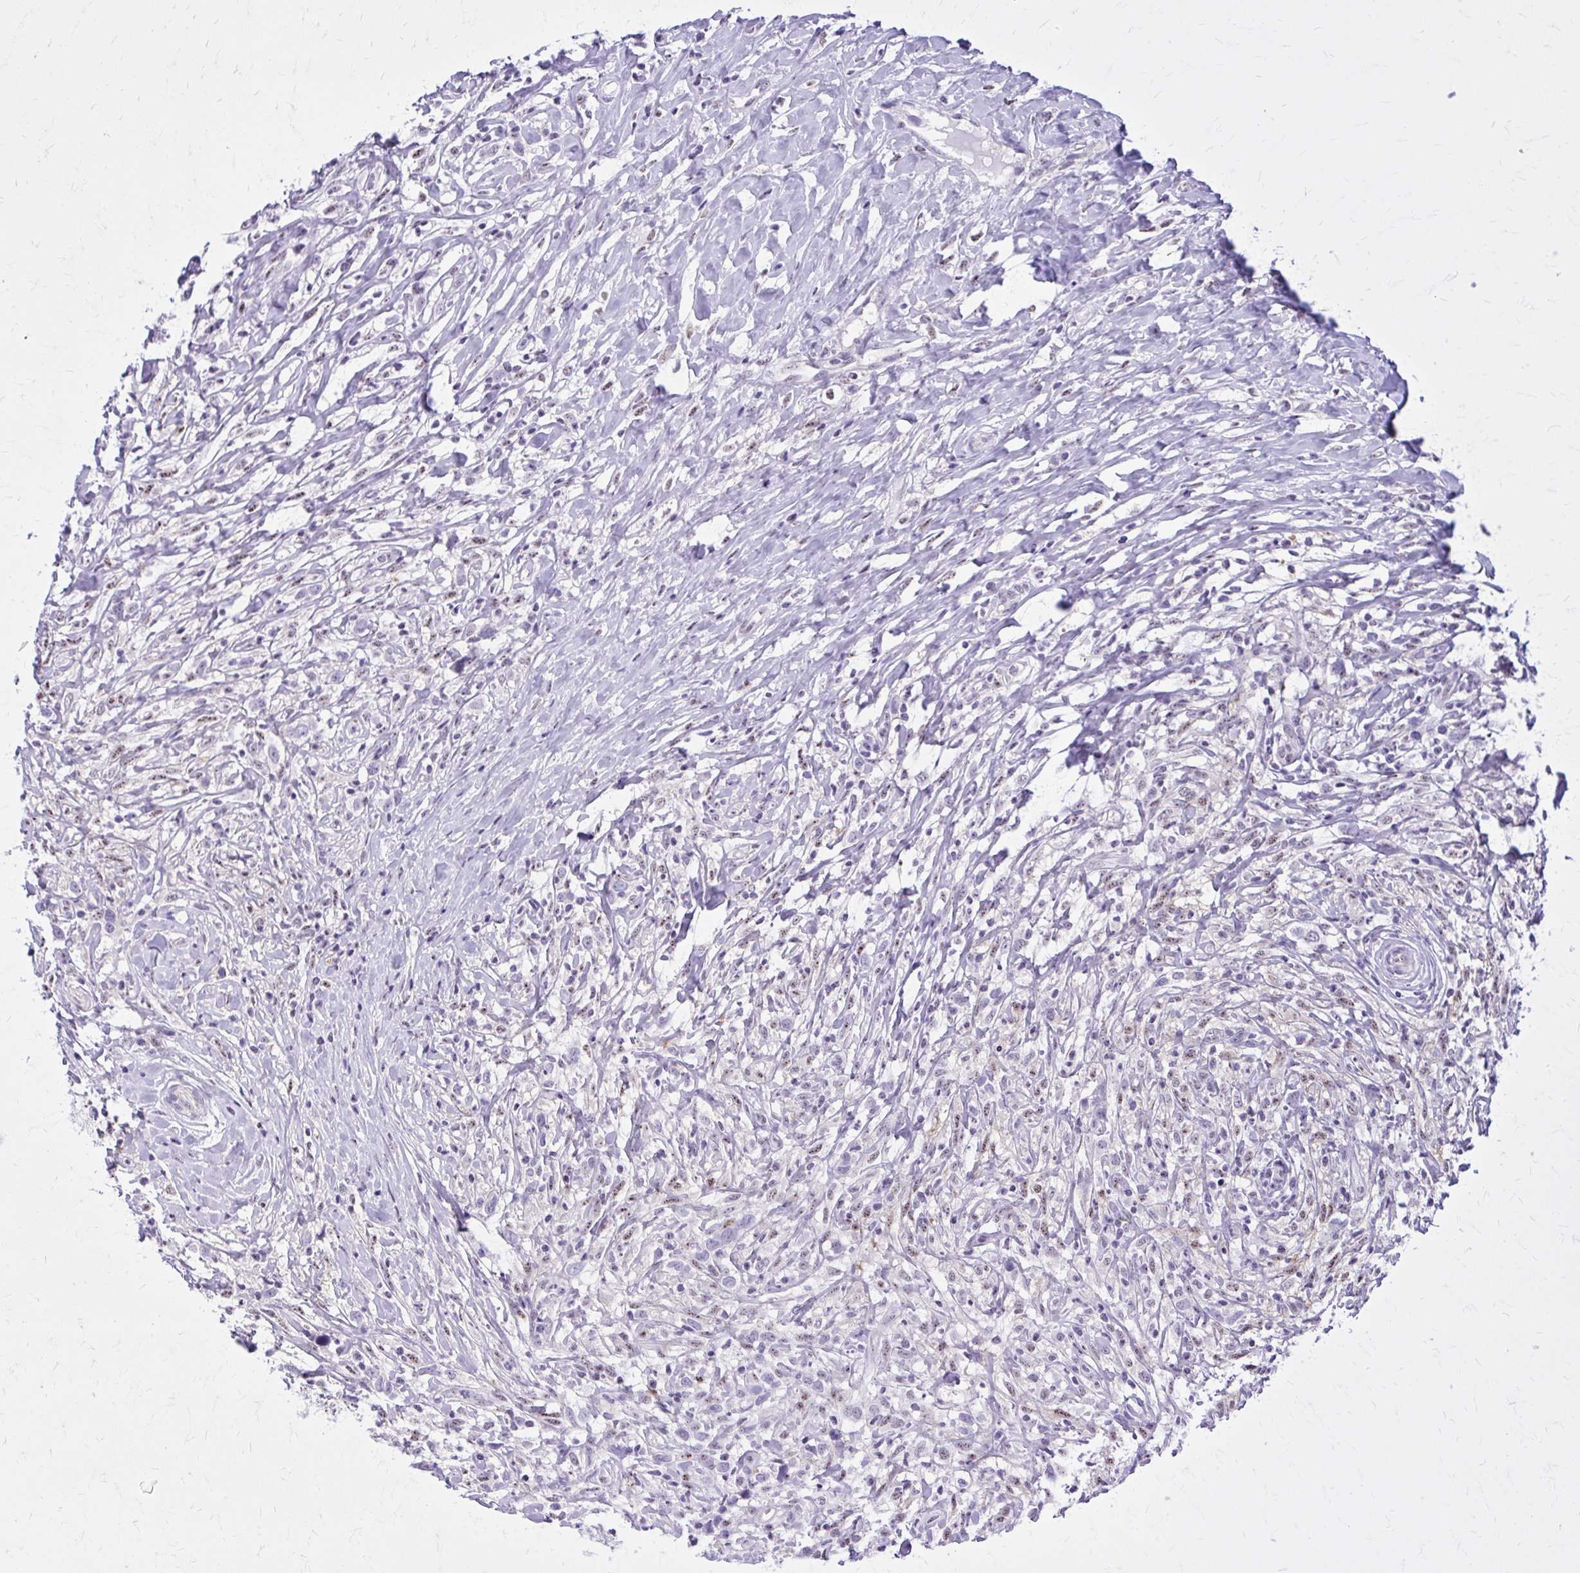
{"staining": {"intensity": "negative", "quantity": "none", "location": "none"}, "tissue": "lymphoma", "cell_type": "Tumor cells", "image_type": "cancer", "snomed": [{"axis": "morphology", "description": "Hodgkin's disease, NOS"}, {"axis": "topography", "description": "No Tissue"}], "caption": "An image of human Hodgkin's disease is negative for staining in tumor cells.", "gene": "RASL11B", "patient": {"sex": "female", "age": 21}}